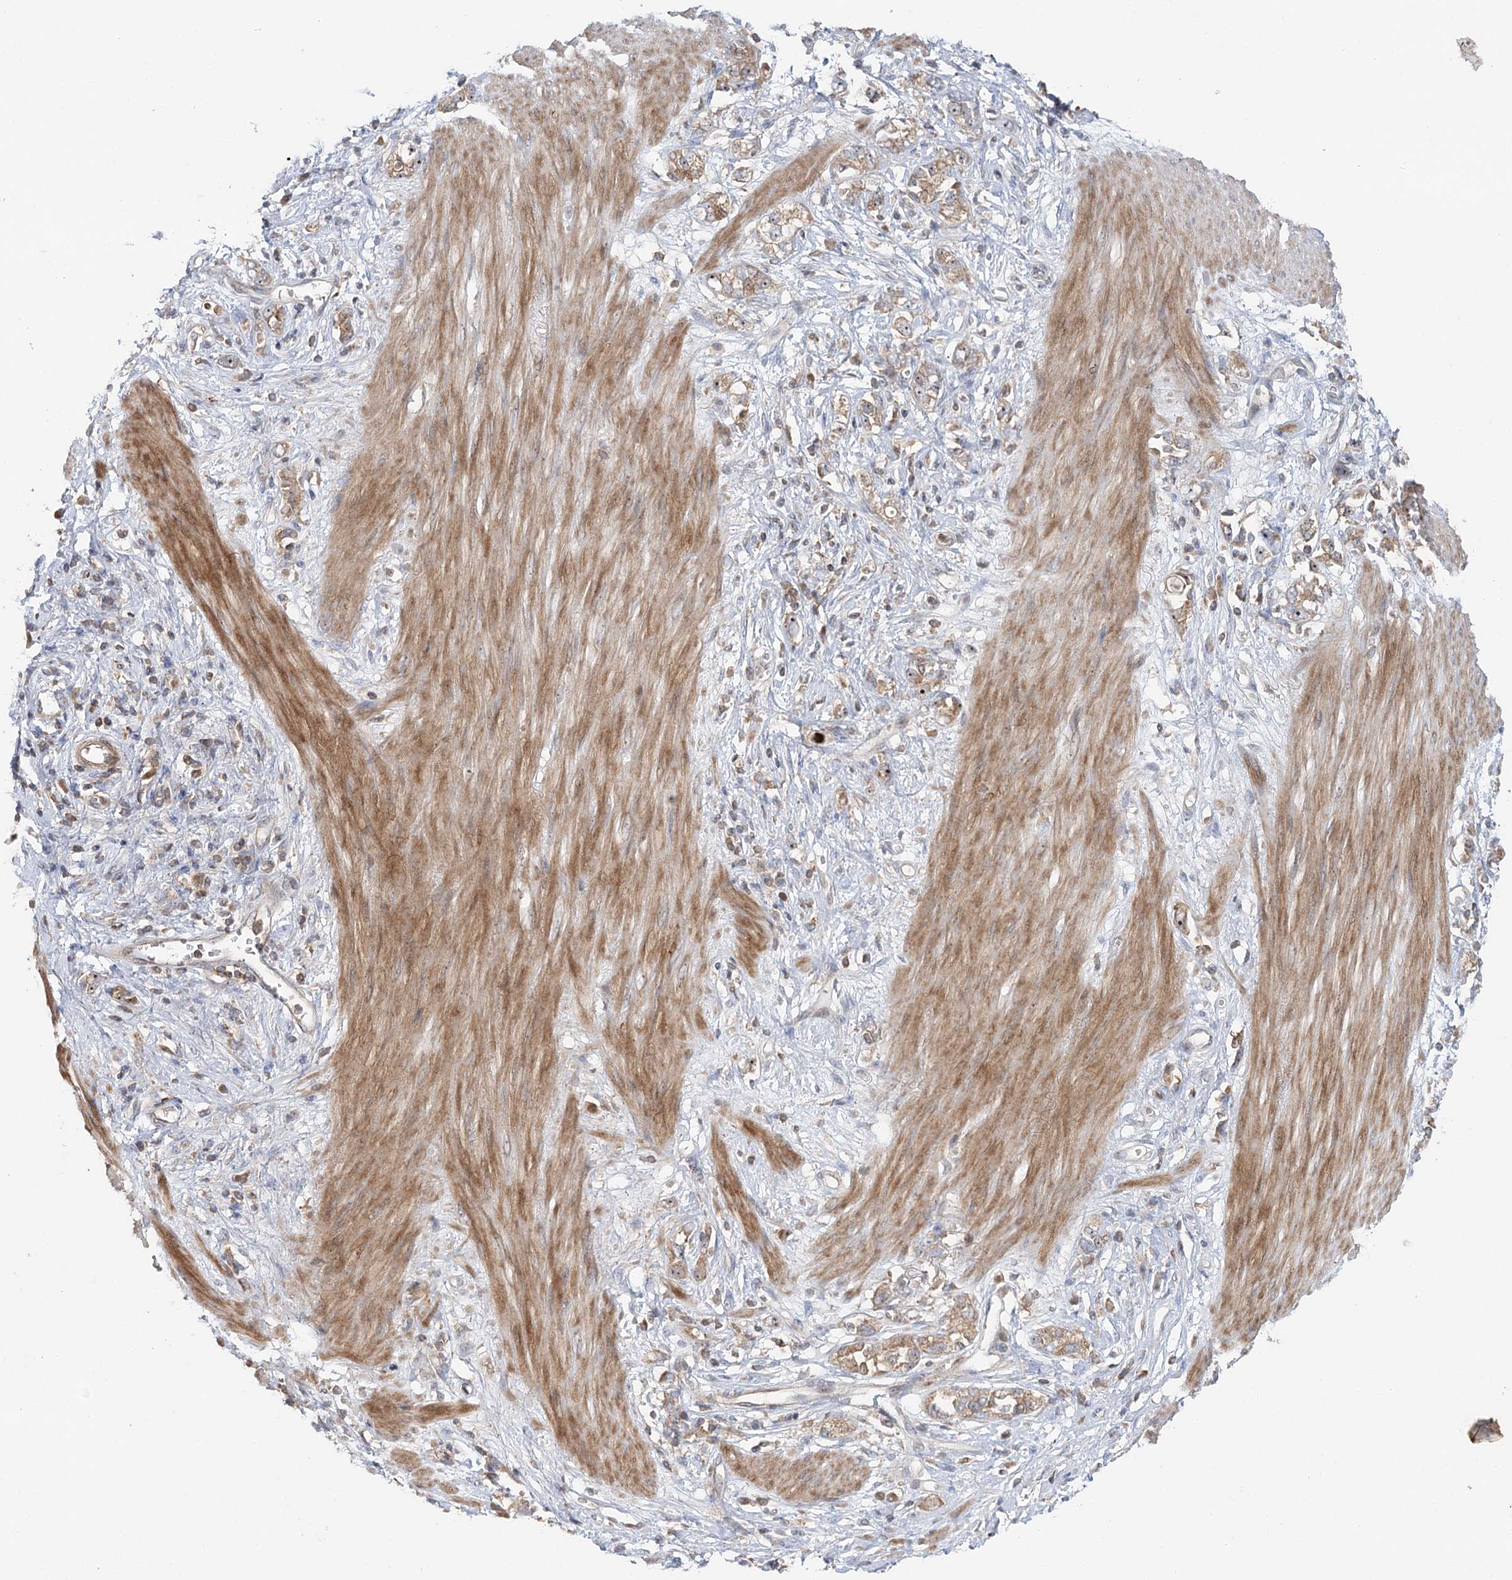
{"staining": {"intensity": "moderate", "quantity": ">75%", "location": "cytoplasmic/membranous,nuclear"}, "tissue": "stomach cancer", "cell_type": "Tumor cells", "image_type": "cancer", "snomed": [{"axis": "morphology", "description": "Adenocarcinoma, NOS"}, {"axis": "topography", "description": "Stomach"}], "caption": "Immunohistochemistry (IHC) (DAB) staining of human adenocarcinoma (stomach) demonstrates moderate cytoplasmic/membranous and nuclear protein expression in approximately >75% of tumor cells.", "gene": "RAPGEF6", "patient": {"sex": "female", "age": 76}}